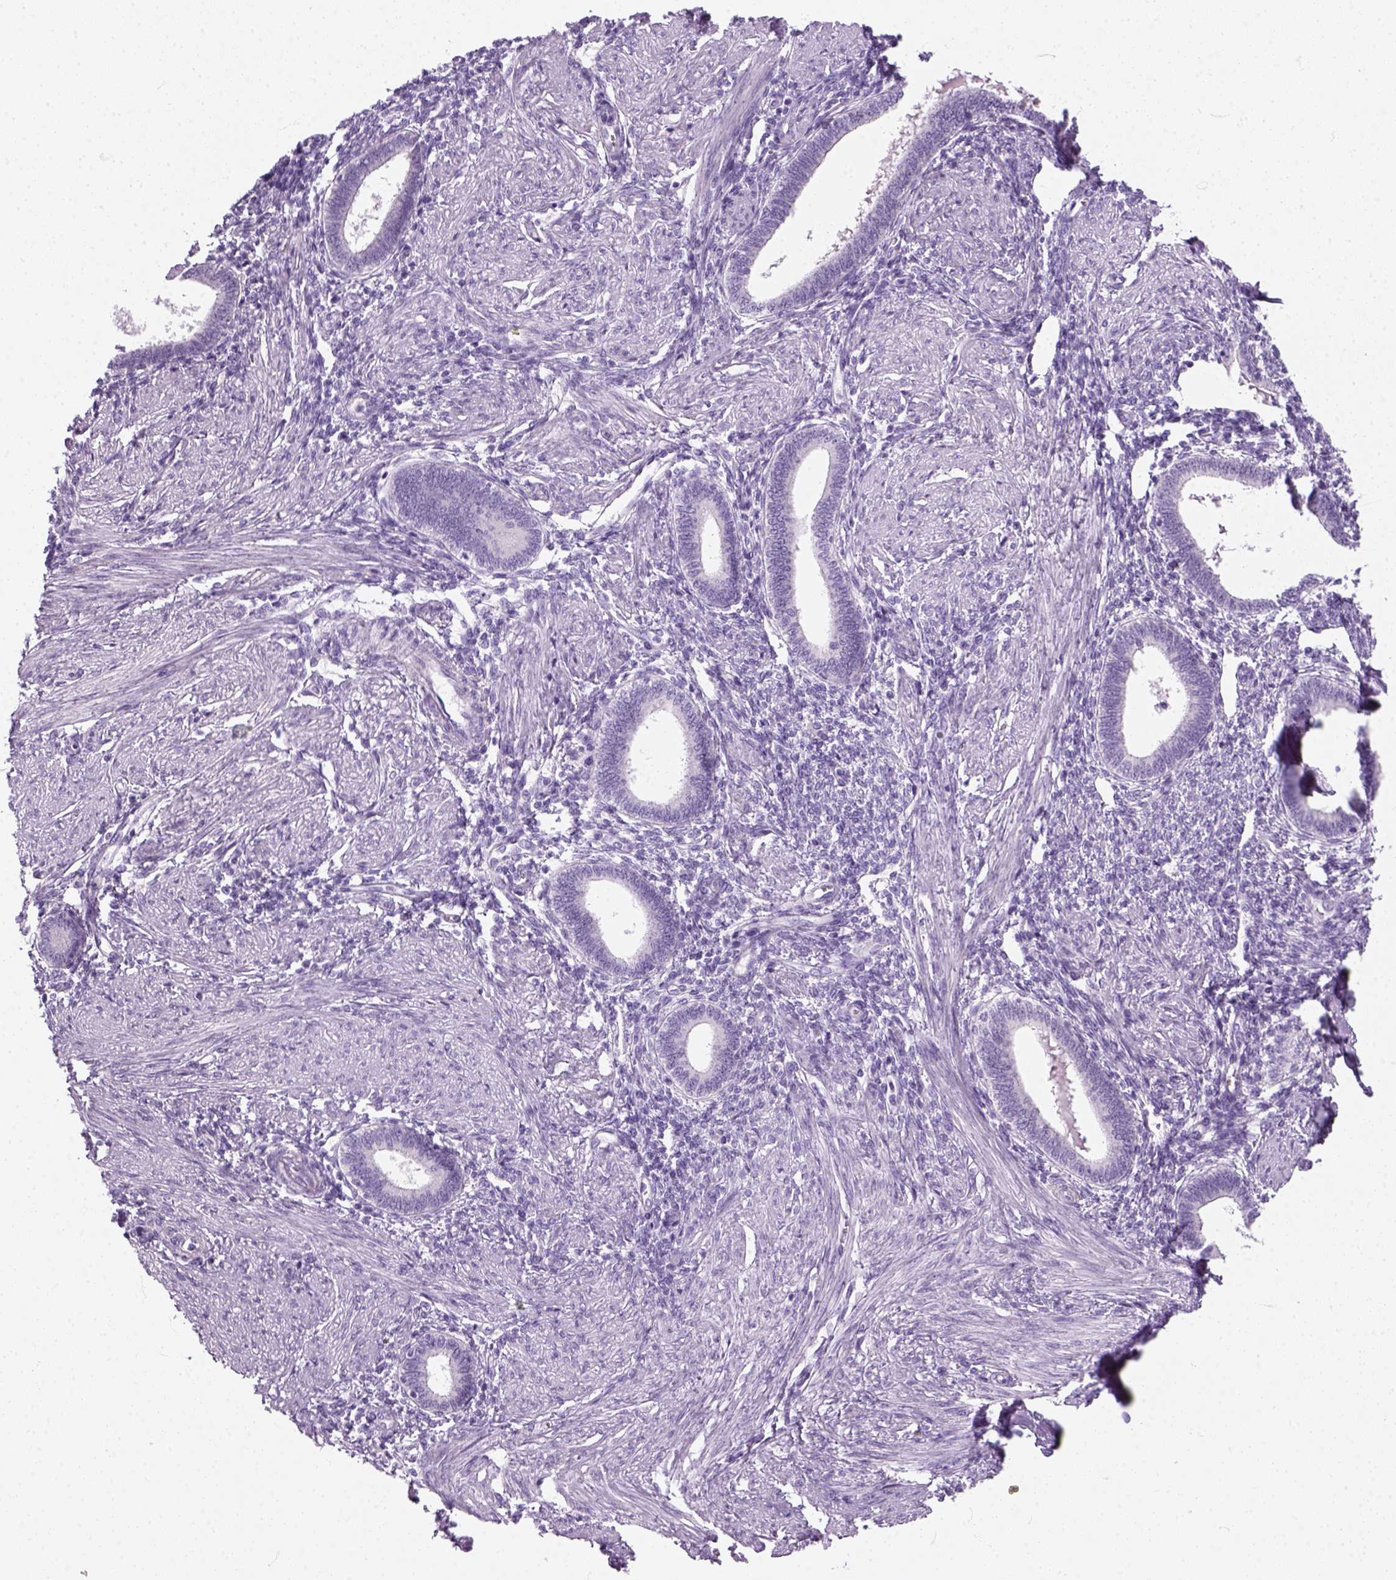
{"staining": {"intensity": "negative", "quantity": "none", "location": "none"}, "tissue": "endometrium", "cell_type": "Cells in endometrial stroma", "image_type": "normal", "snomed": [{"axis": "morphology", "description": "Normal tissue, NOS"}, {"axis": "topography", "description": "Endometrium"}], "caption": "Image shows no significant protein staining in cells in endometrial stroma of benign endometrium. Brightfield microscopy of immunohistochemistry (IHC) stained with DAB (3,3'-diaminobenzidine) (brown) and hematoxylin (blue), captured at high magnification.", "gene": "SLC12A5", "patient": {"sex": "female", "age": 42}}